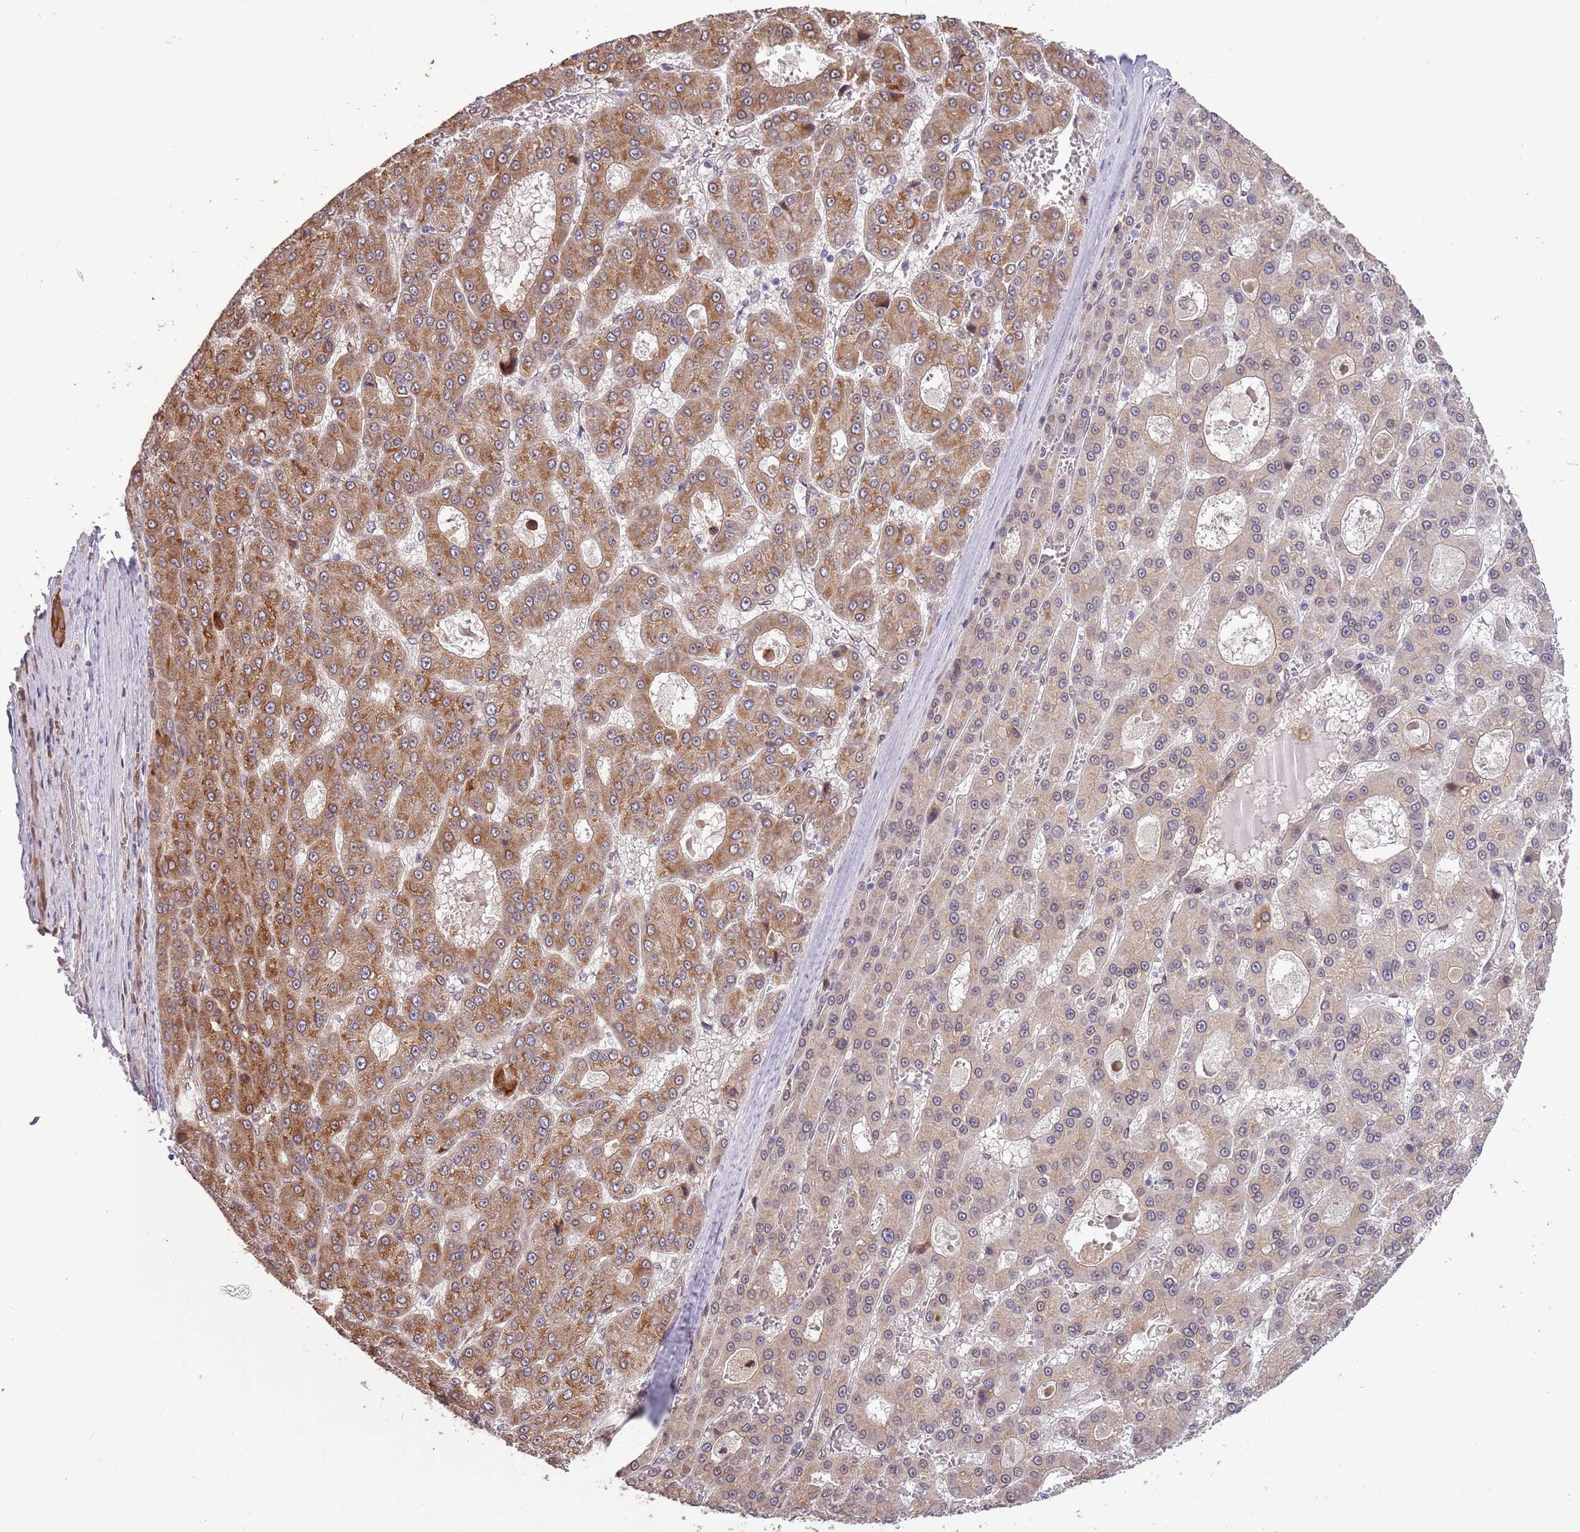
{"staining": {"intensity": "moderate", "quantity": "25%-75%", "location": "cytoplasmic/membranous"}, "tissue": "liver cancer", "cell_type": "Tumor cells", "image_type": "cancer", "snomed": [{"axis": "morphology", "description": "Carcinoma, Hepatocellular, NOS"}, {"axis": "topography", "description": "Liver"}], "caption": "This micrograph displays immunohistochemistry (IHC) staining of human hepatocellular carcinoma (liver), with medium moderate cytoplasmic/membranous staining in about 25%-75% of tumor cells.", "gene": "ZNF665", "patient": {"sex": "male", "age": 70}}